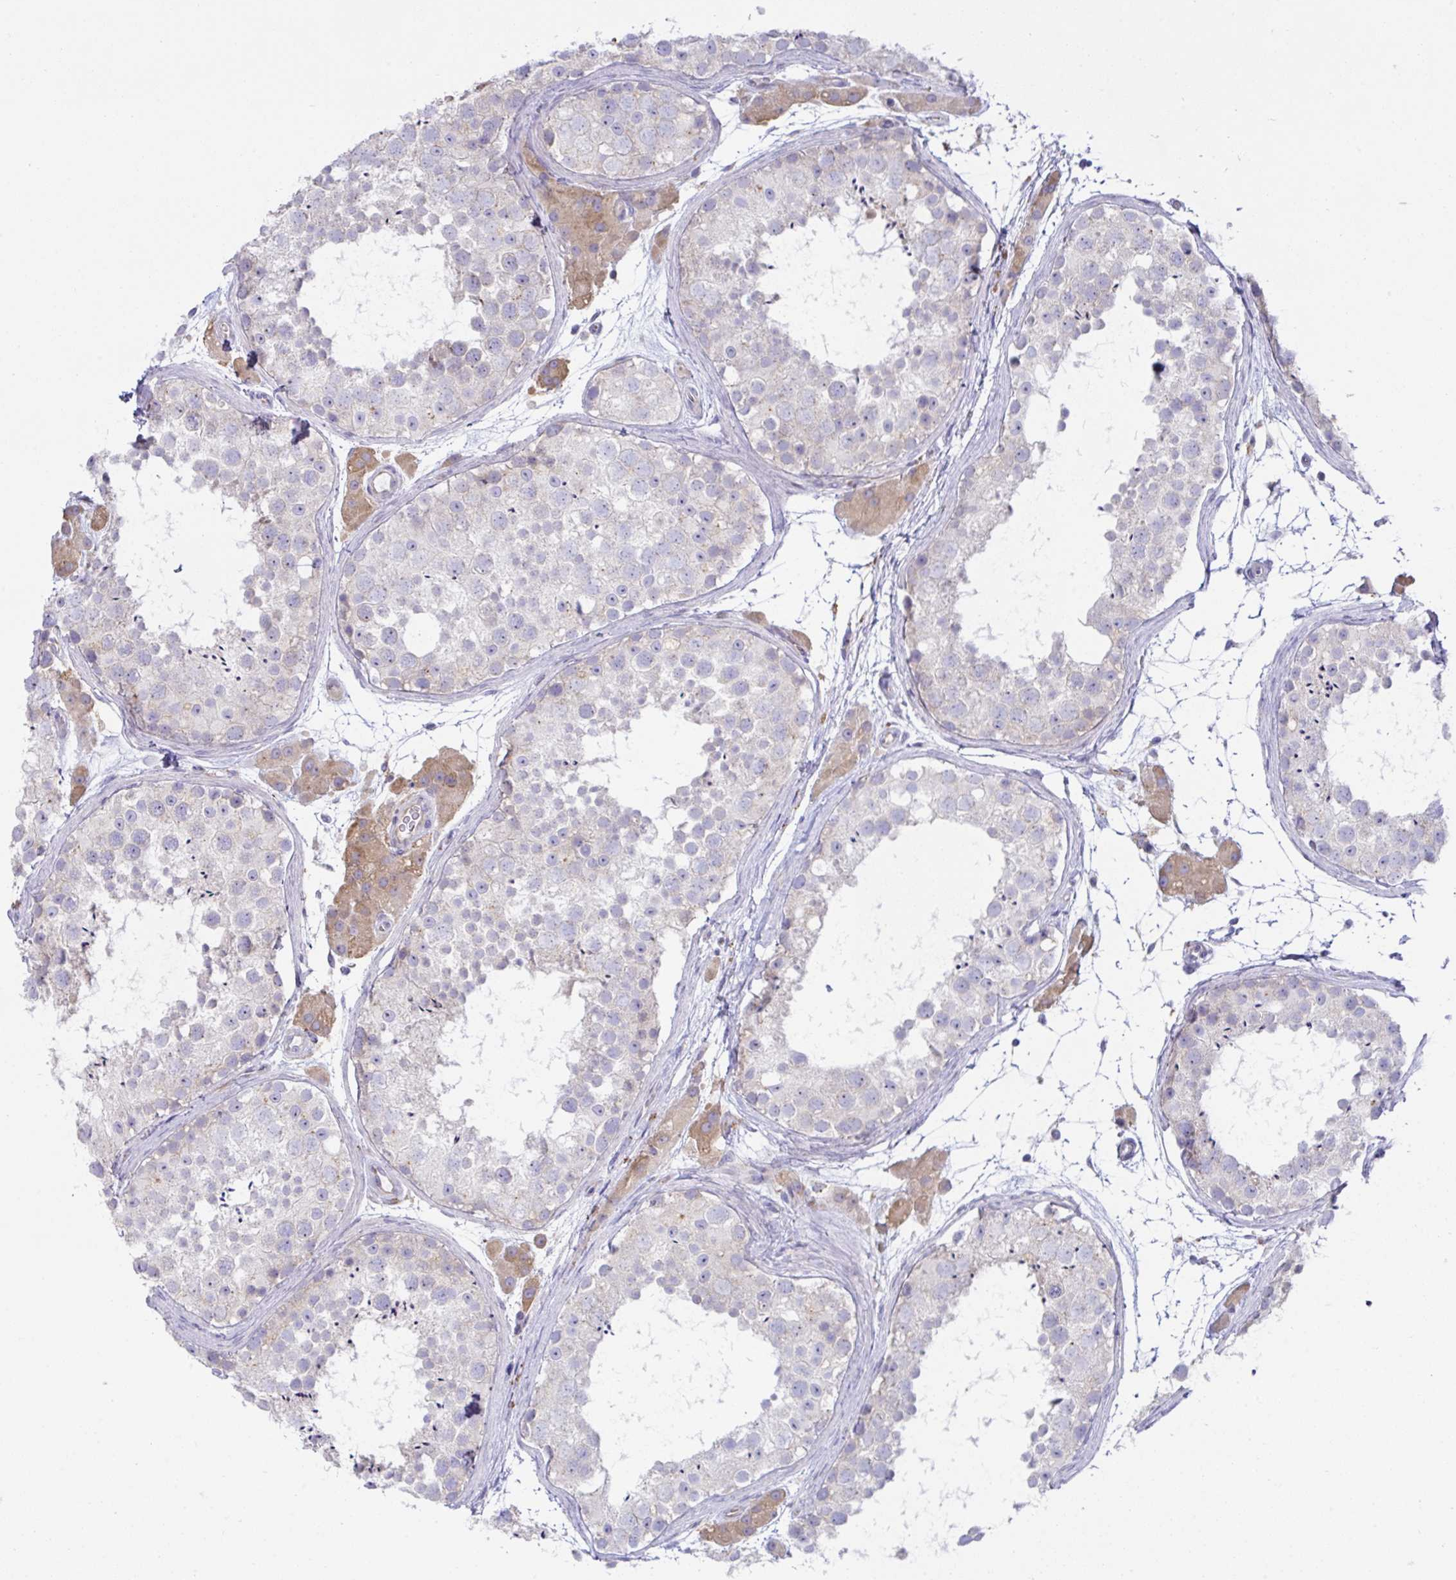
{"staining": {"intensity": "weak", "quantity": "<25%", "location": "cytoplasmic/membranous"}, "tissue": "testis", "cell_type": "Cells in seminiferous ducts", "image_type": "normal", "snomed": [{"axis": "morphology", "description": "Normal tissue, NOS"}, {"axis": "topography", "description": "Testis"}], "caption": "High magnification brightfield microscopy of unremarkable testis stained with DAB (brown) and counterstained with hematoxylin (blue): cells in seminiferous ducts show no significant positivity.", "gene": "FAU", "patient": {"sex": "male", "age": 41}}